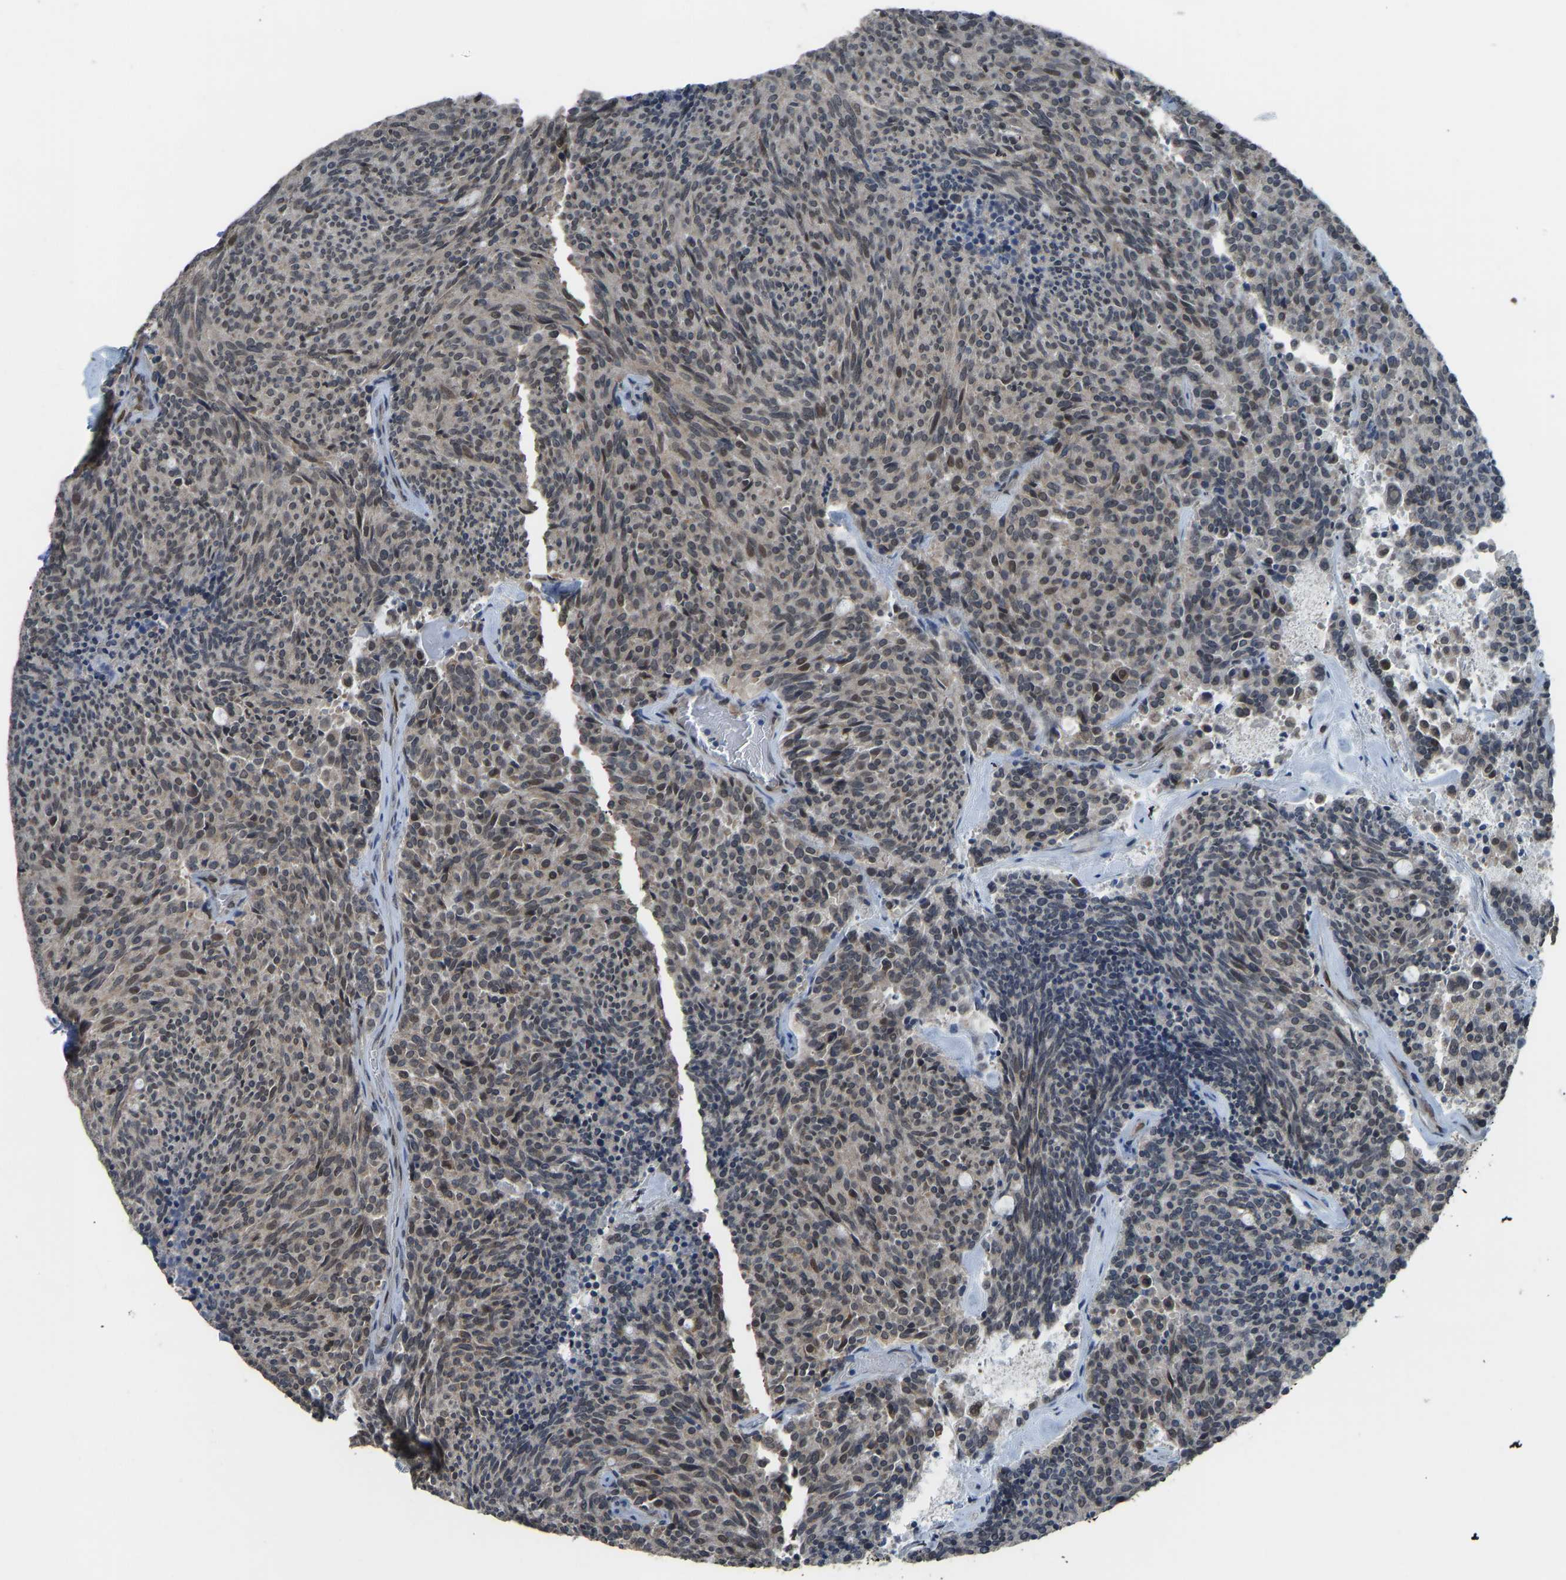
{"staining": {"intensity": "weak", "quantity": "25%-75%", "location": "cytoplasmic/membranous,nuclear"}, "tissue": "carcinoid", "cell_type": "Tumor cells", "image_type": "cancer", "snomed": [{"axis": "morphology", "description": "Carcinoid, malignant, NOS"}, {"axis": "topography", "description": "Pancreas"}], "caption": "Tumor cells display weak cytoplasmic/membranous and nuclear staining in approximately 25%-75% of cells in malignant carcinoid.", "gene": "KPNA6", "patient": {"sex": "female", "age": 54}}